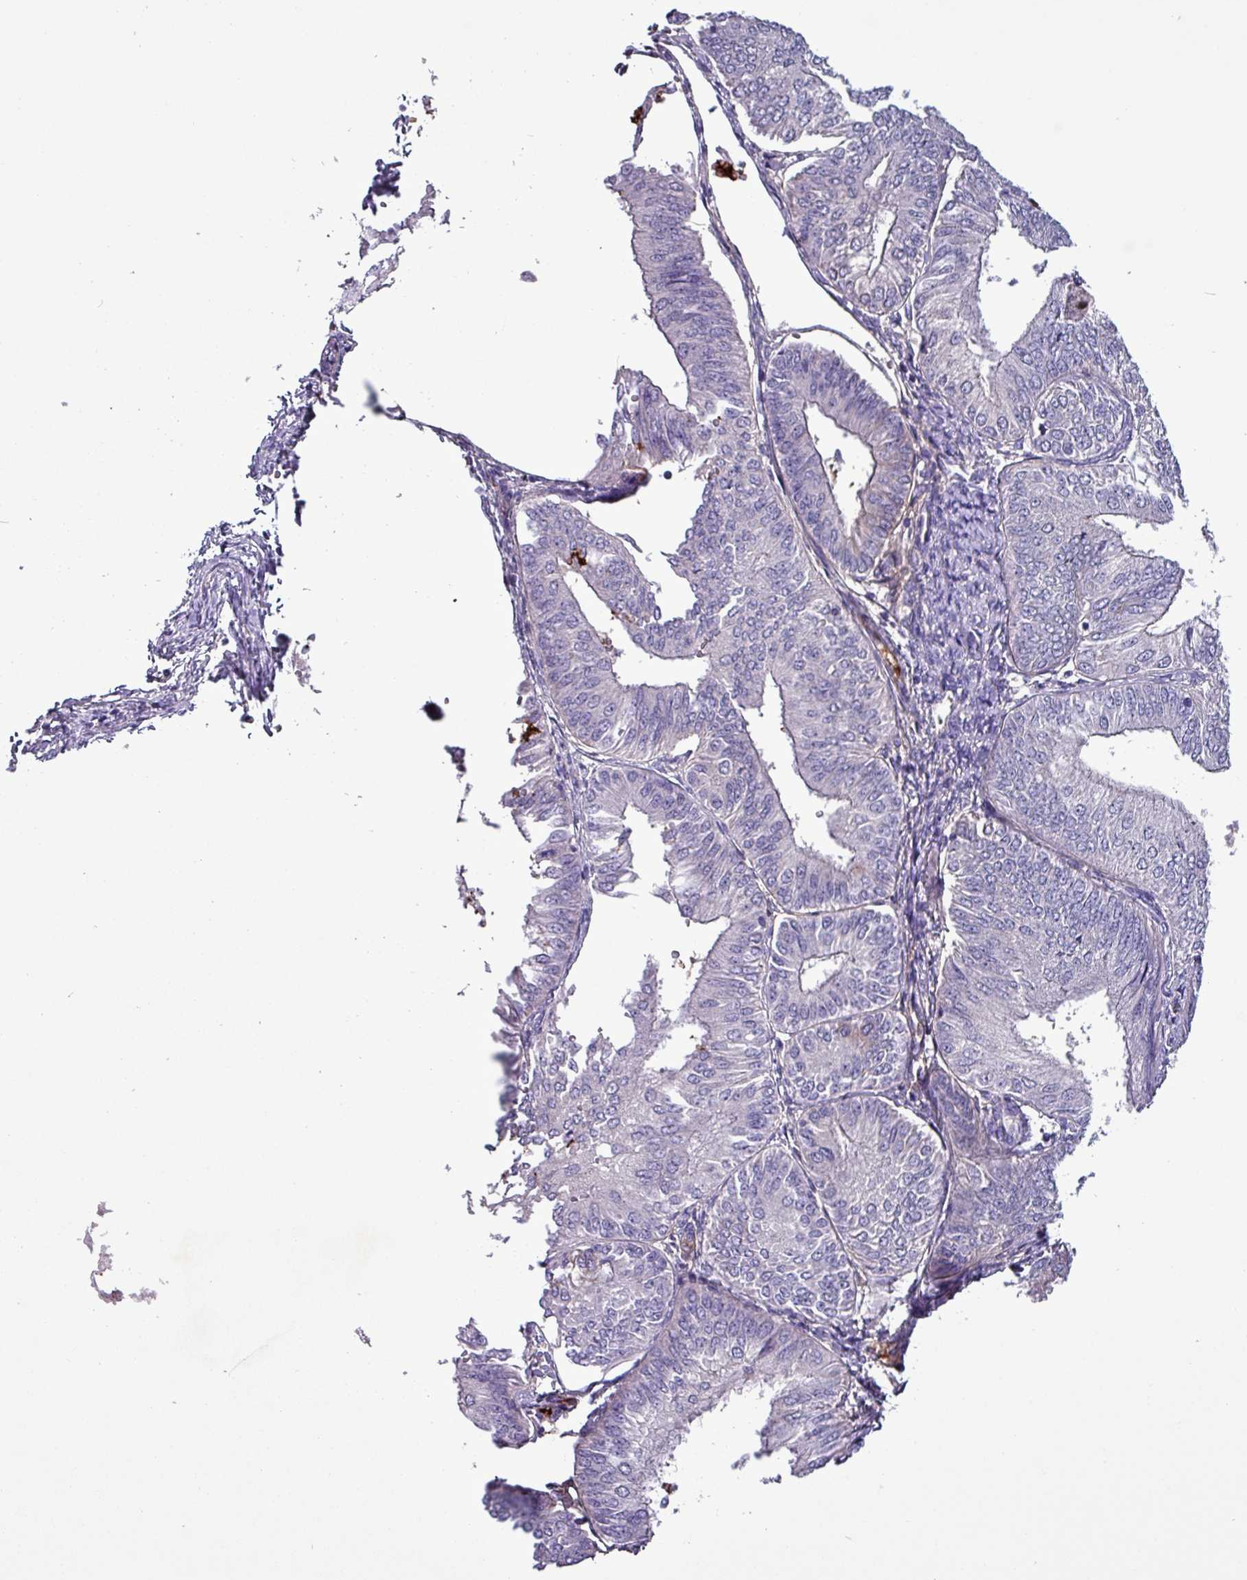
{"staining": {"intensity": "negative", "quantity": "none", "location": "none"}, "tissue": "endometrial cancer", "cell_type": "Tumor cells", "image_type": "cancer", "snomed": [{"axis": "morphology", "description": "Adenocarcinoma, NOS"}, {"axis": "topography", "description": "Endometrium"}], "caption": "Immunohistochemistry histopathology image of endometrial cancer stained for a protein (brown), which displays no staining in tumor cells.", "gene": "HP", "patient": {"sex": "female", "age": 58}}